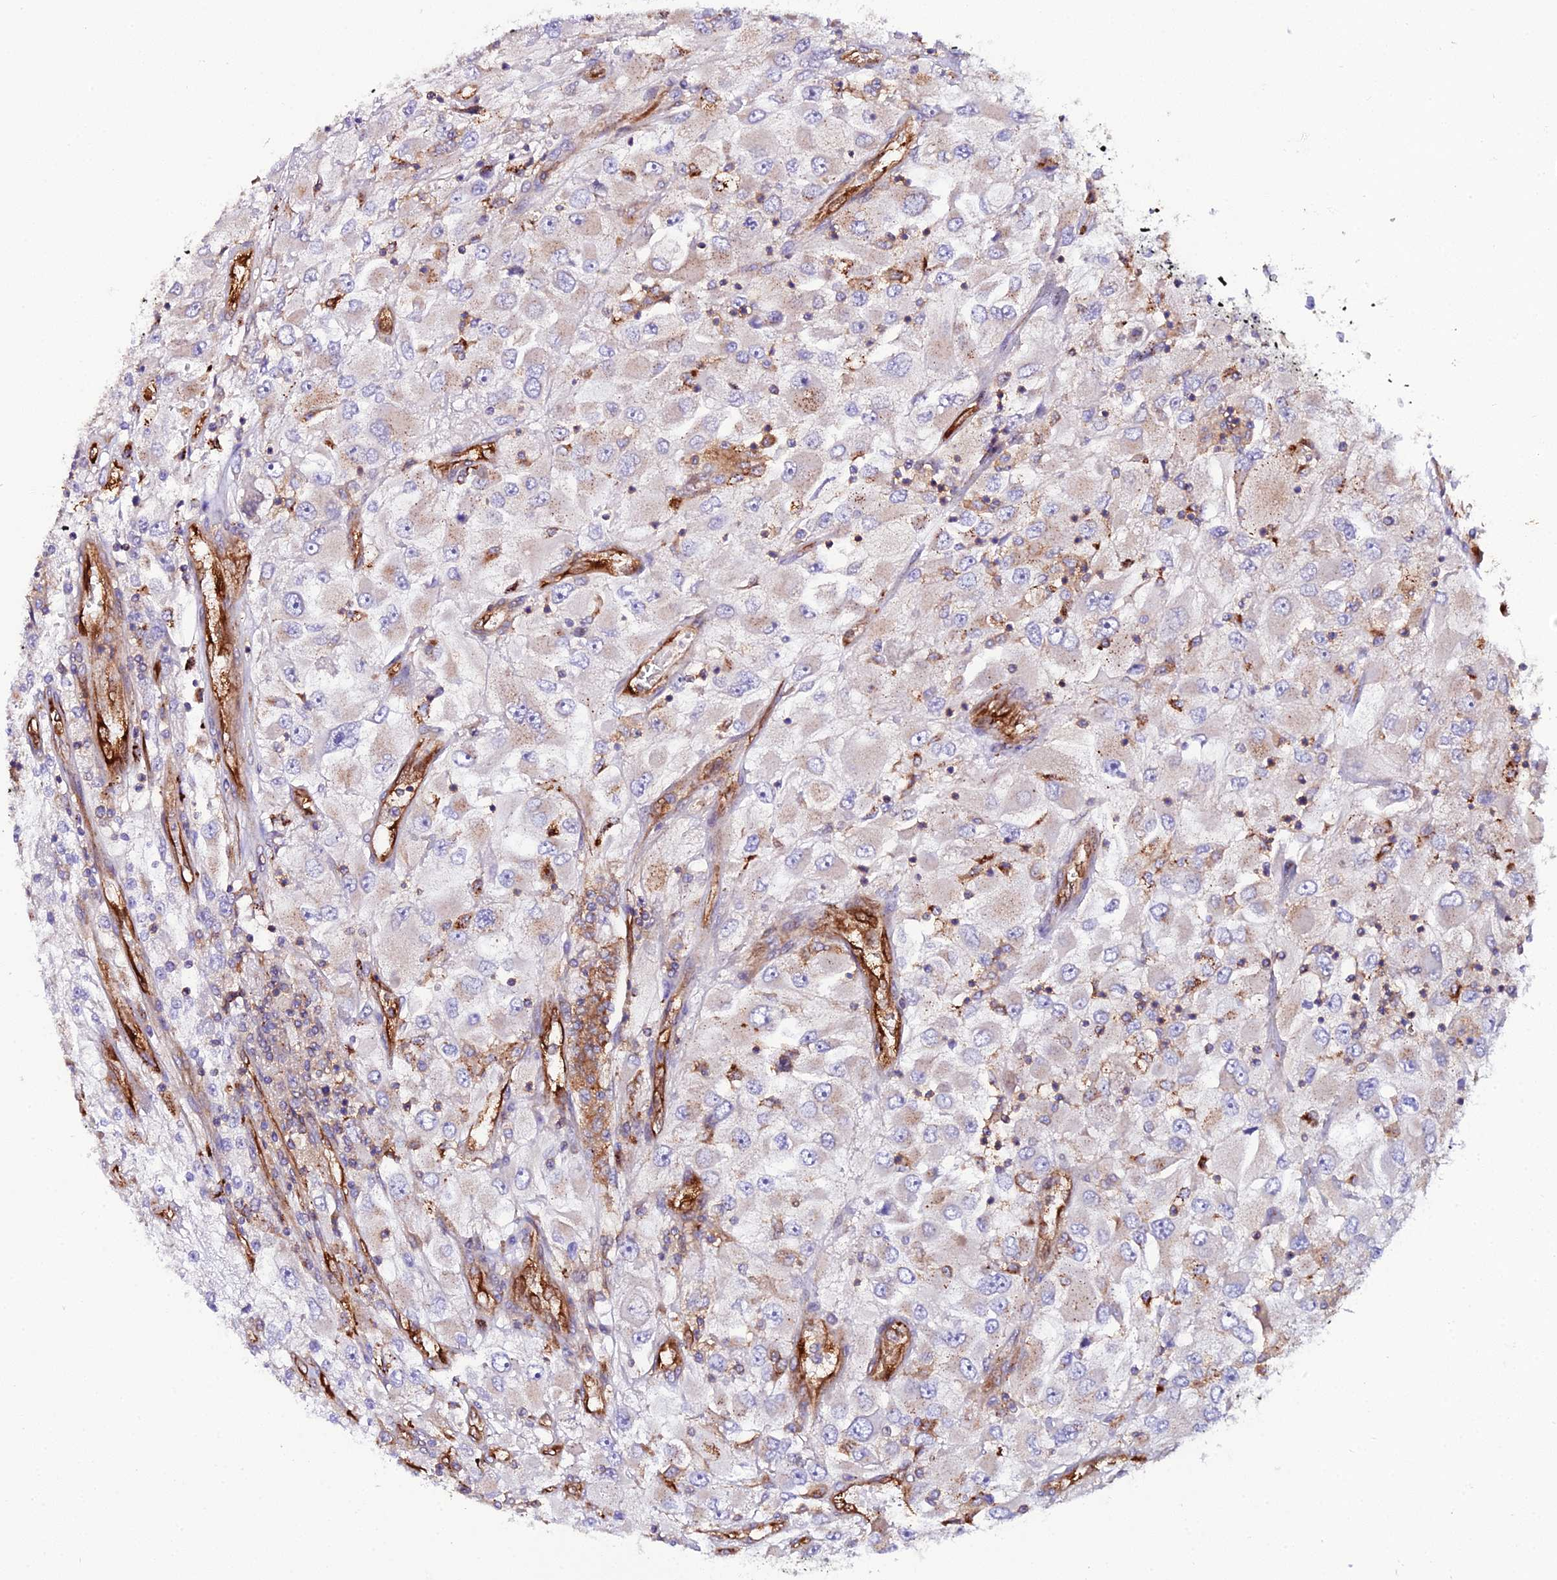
{"staining": {"intensity": "weak", "quantity": "<25%", "location": "cytoplasmic/membranous"}, "tissue": "renal cancer", "cell_type": "Tumor cells", "image_type": "cancer", "snomed": [{"axis": "morphology", "description": "Adenocarcinoma, NOS"}, {"axis": "topography", "description": "Kidney"}], "caption": "Renal cancer was stained to show a protein in brown. There is no significant positivity in tumor cells.", "gene": "TRPV2", "patient": {"sex": "female", "age": 52}}